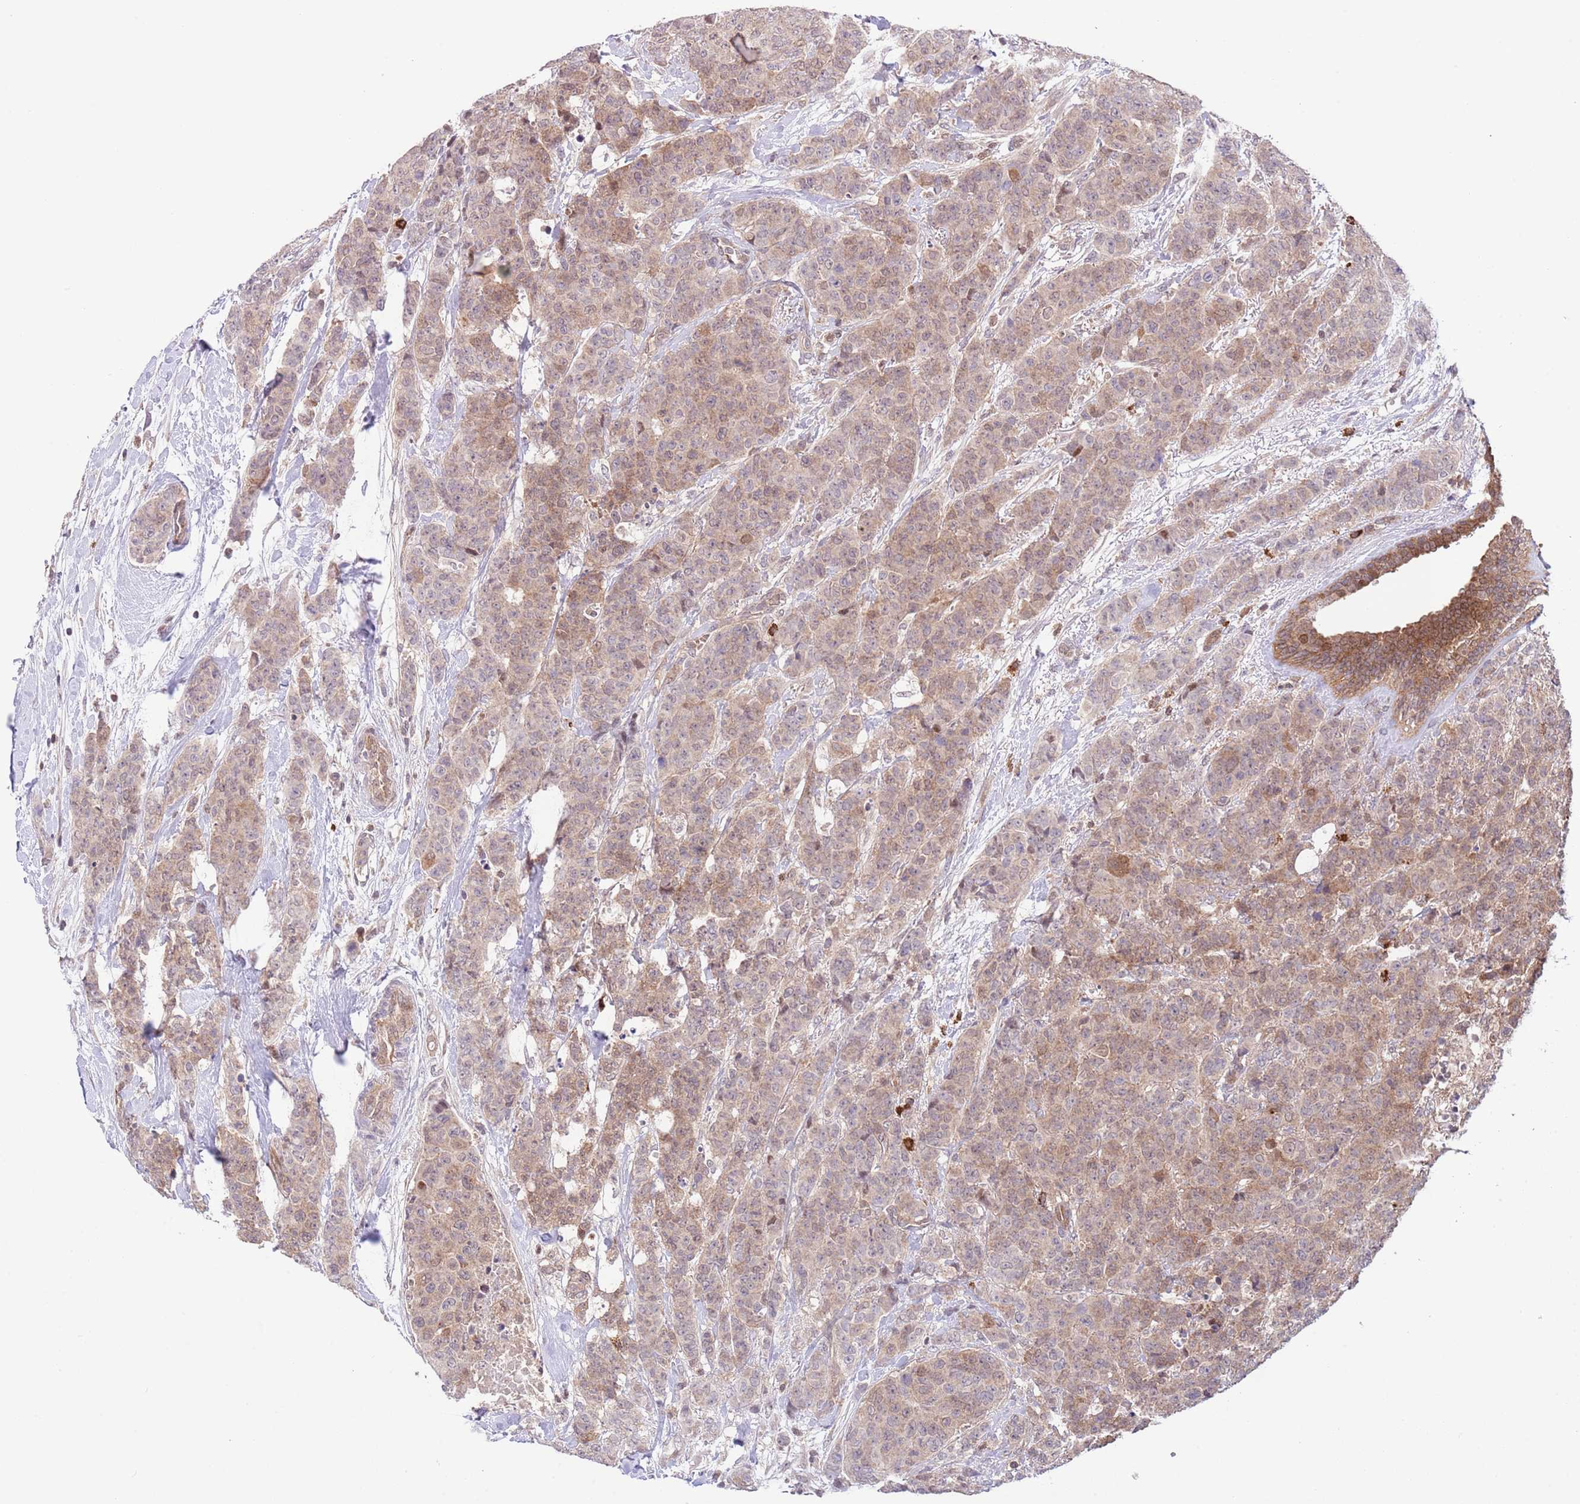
{"staining": {"intensity": "weak", "quantity": ">75%", "location": "cytoplasmic/membranous"}, "tissue": "breast cancer", "cell_type": "Tumor cells", "image_type": "cancer", "snomed": [{"axis": "morphology", "description": "Duct carcinoma"}, {"axis": "topography", "description": "Breast"}], "caption": "This is a histology image of IHC staining of breast infiltrating ductal carcinoma, which shows weak expression in the cytoplasmic/membranous of tumor cells.", "gene": "HDHD2", "patient": {"sex": "female", "age": 40}}